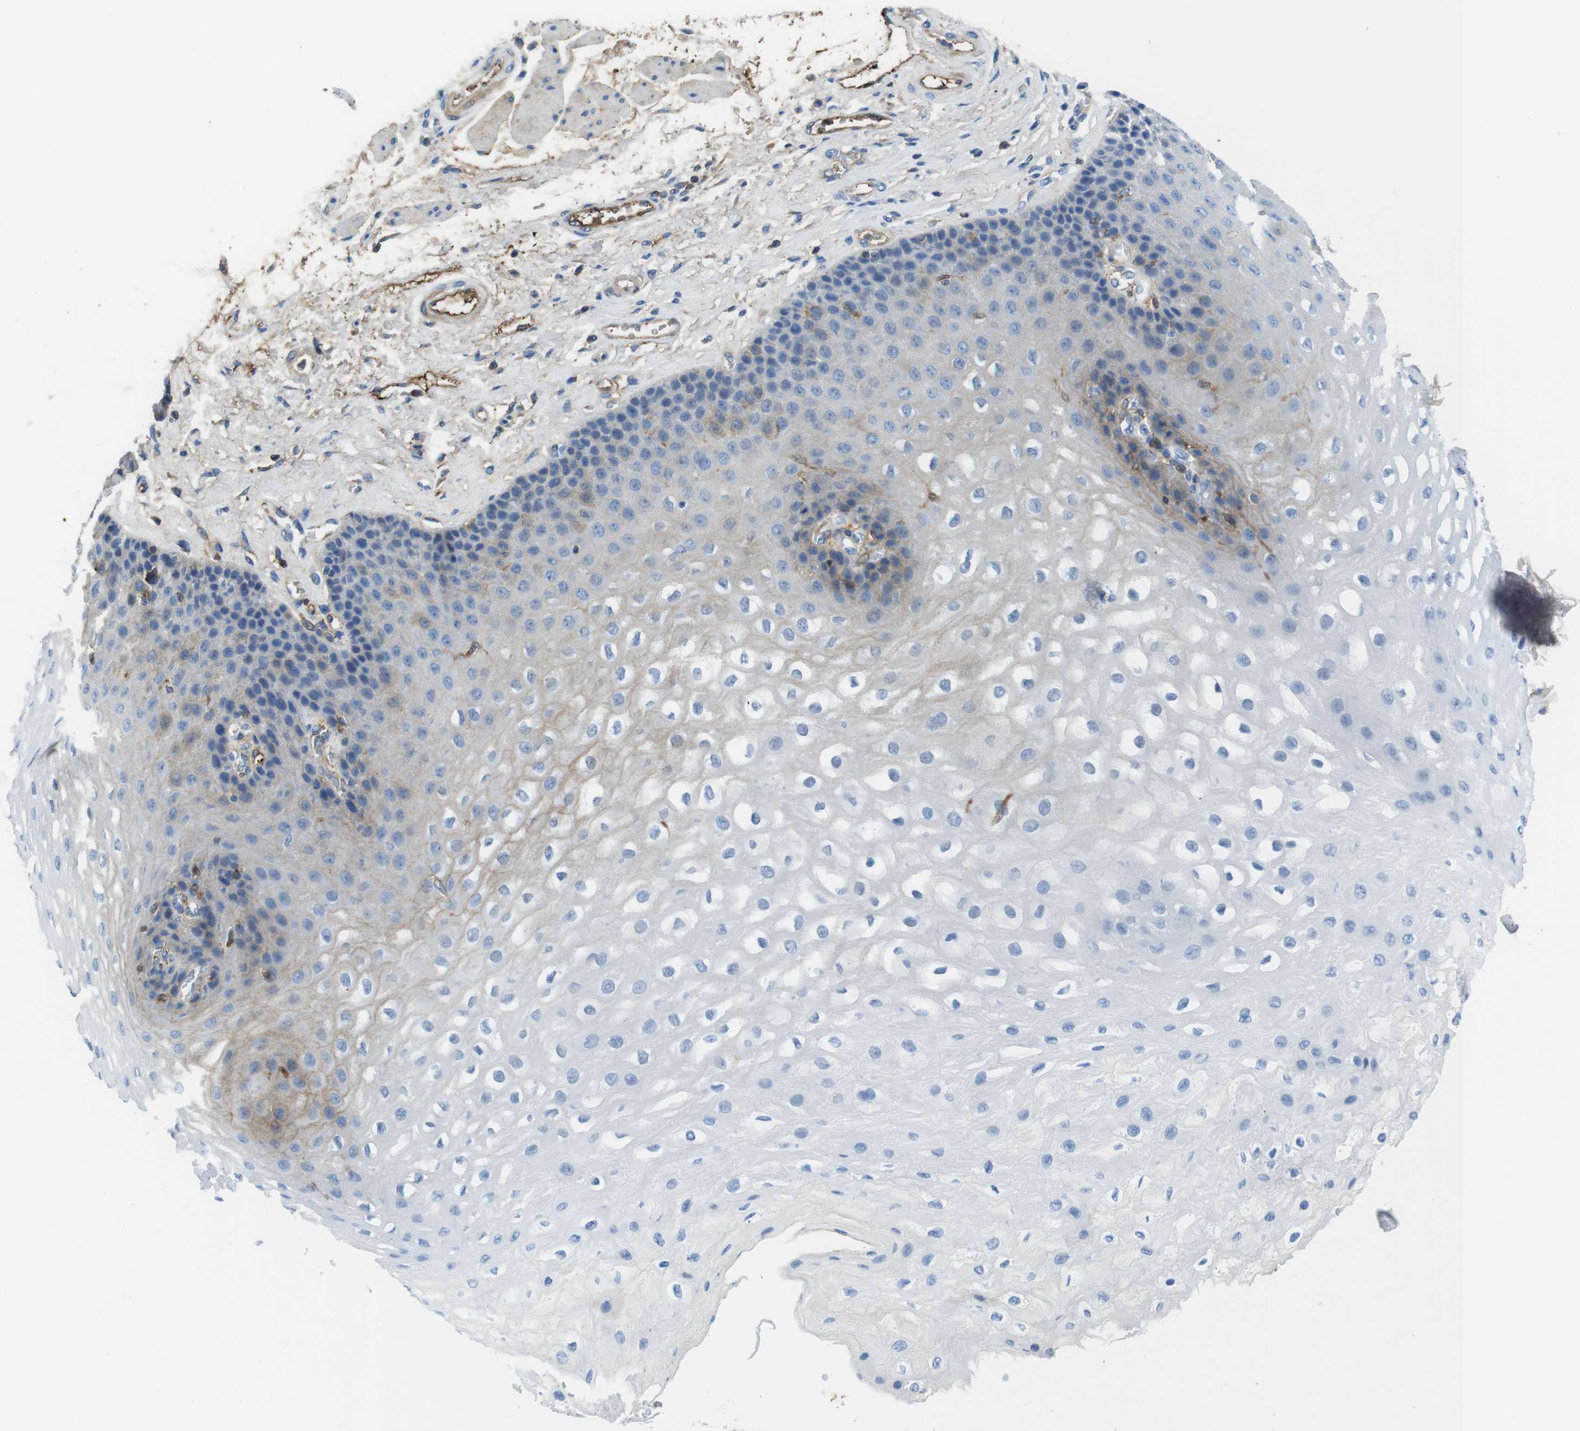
{"staining": {"intensity": "weak", "quantity": "<25%", "location": "cytoplasmic/membranous"}, "tissue": "esophagus", "cell_type": "Squamous epithelial cells", "image_type": "normal", "snomed": [{"axis": "morphology", "description": "Normal tissue, NOS"}, {"axis": "topography", "description": "Esophagus"}], "caption": "Squamous epithelial cells show no significant positivity in unremarkable esophagus.", "gene": "TMPRSS15", "patient": {"sex": "female", "age": 72}}